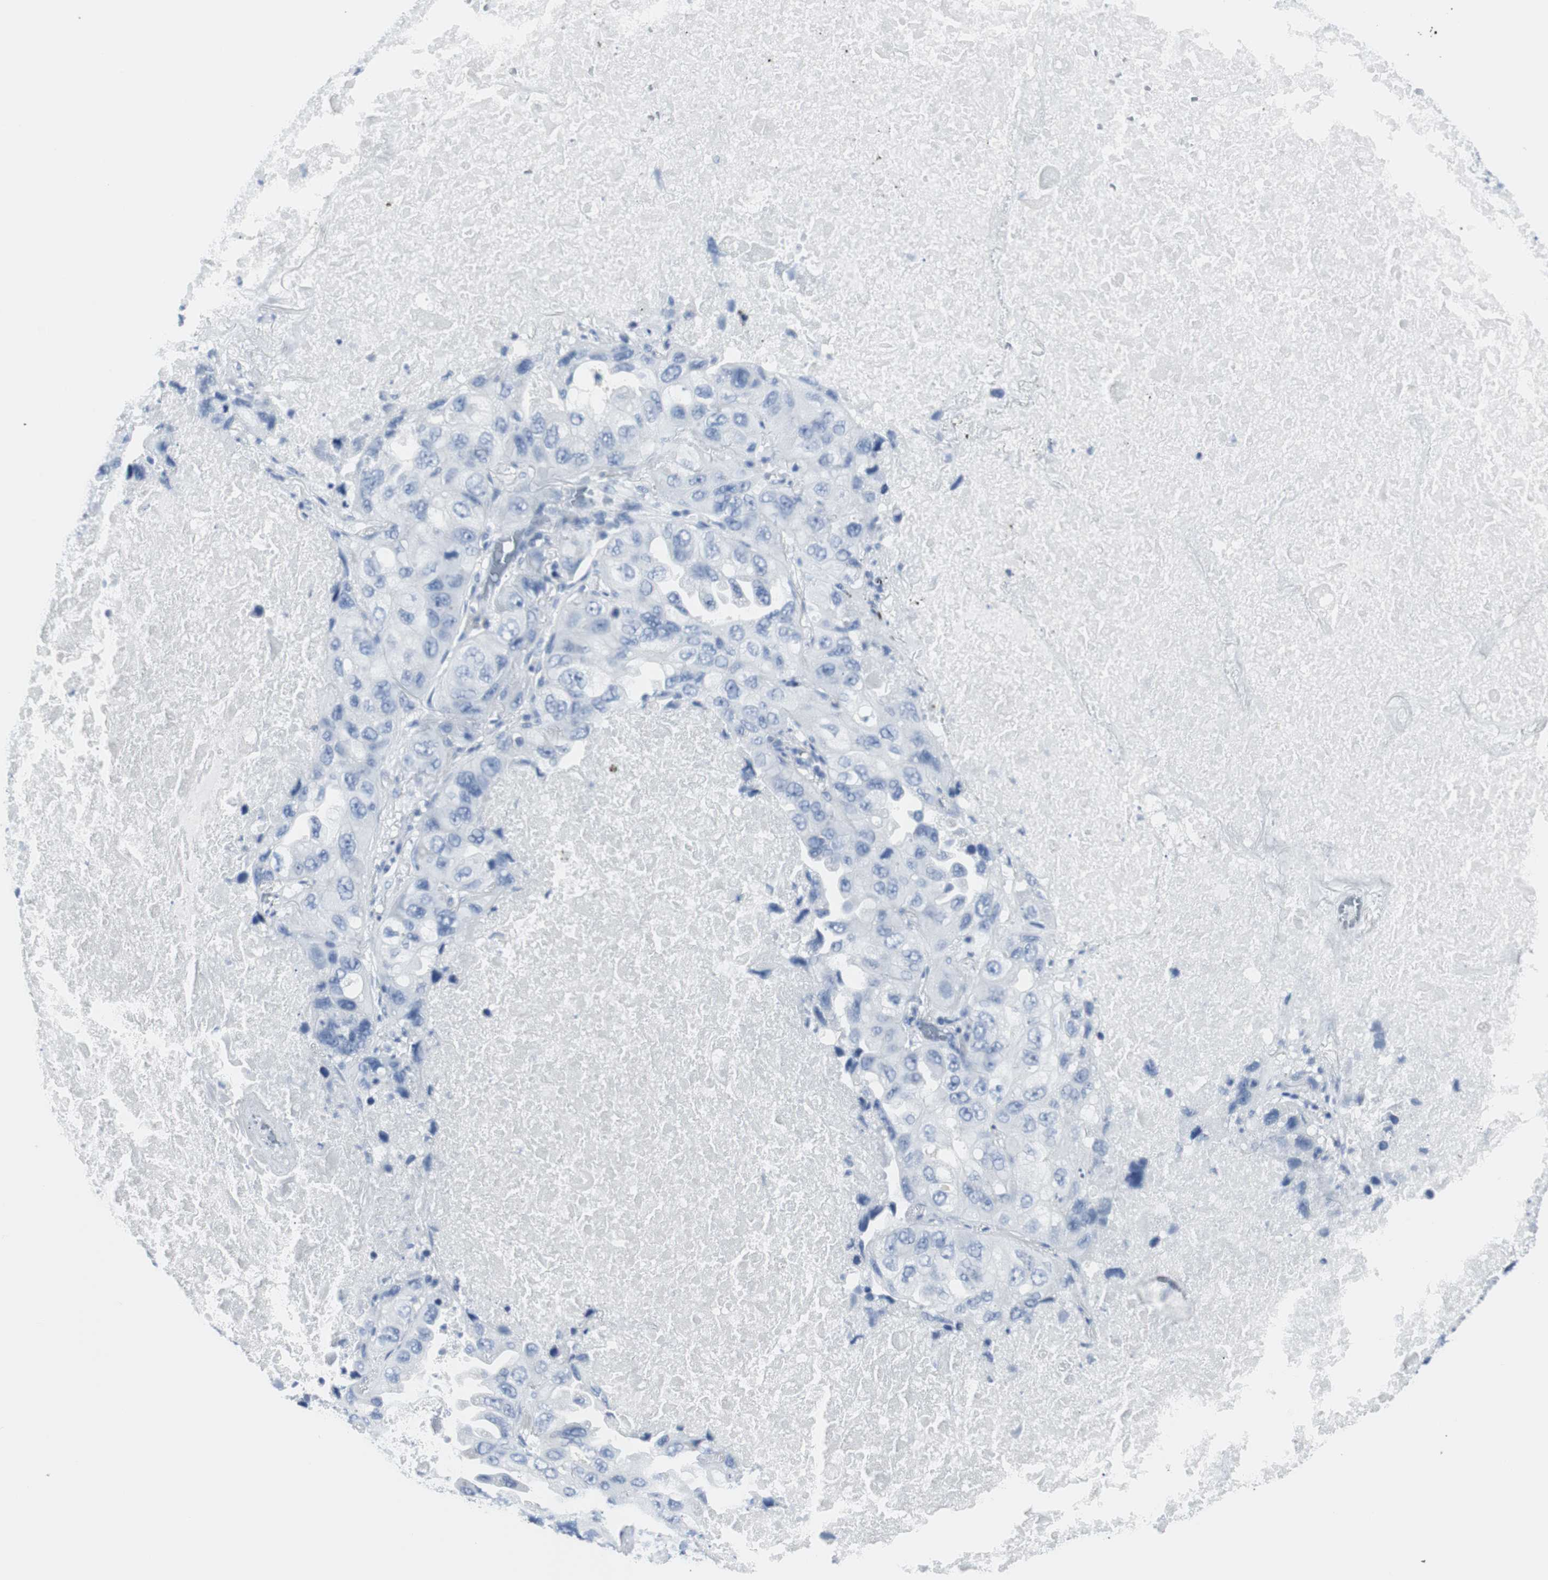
{"staining": {"intensity": "negative", "quantity": "none", "location": "none"}, "tissue": "lung cancer", "cell_type": "Tumor cells", "image_type": "cancer", "snomed": [{"axis": "morphology", "description": "Squamous cell carcinoma, NOS"}, {"axis": "topography", "description": "Lung"}], "caption": "An immunohistochemistry (IHC) histopathology image of lung cancer (squamous cell carcinoma) is shown. There is no staining in tumor cells of lung cancer (squamous cell carcinoma).", "gene": "GAP43", "patient": {"sex": "female", "age": 73}}